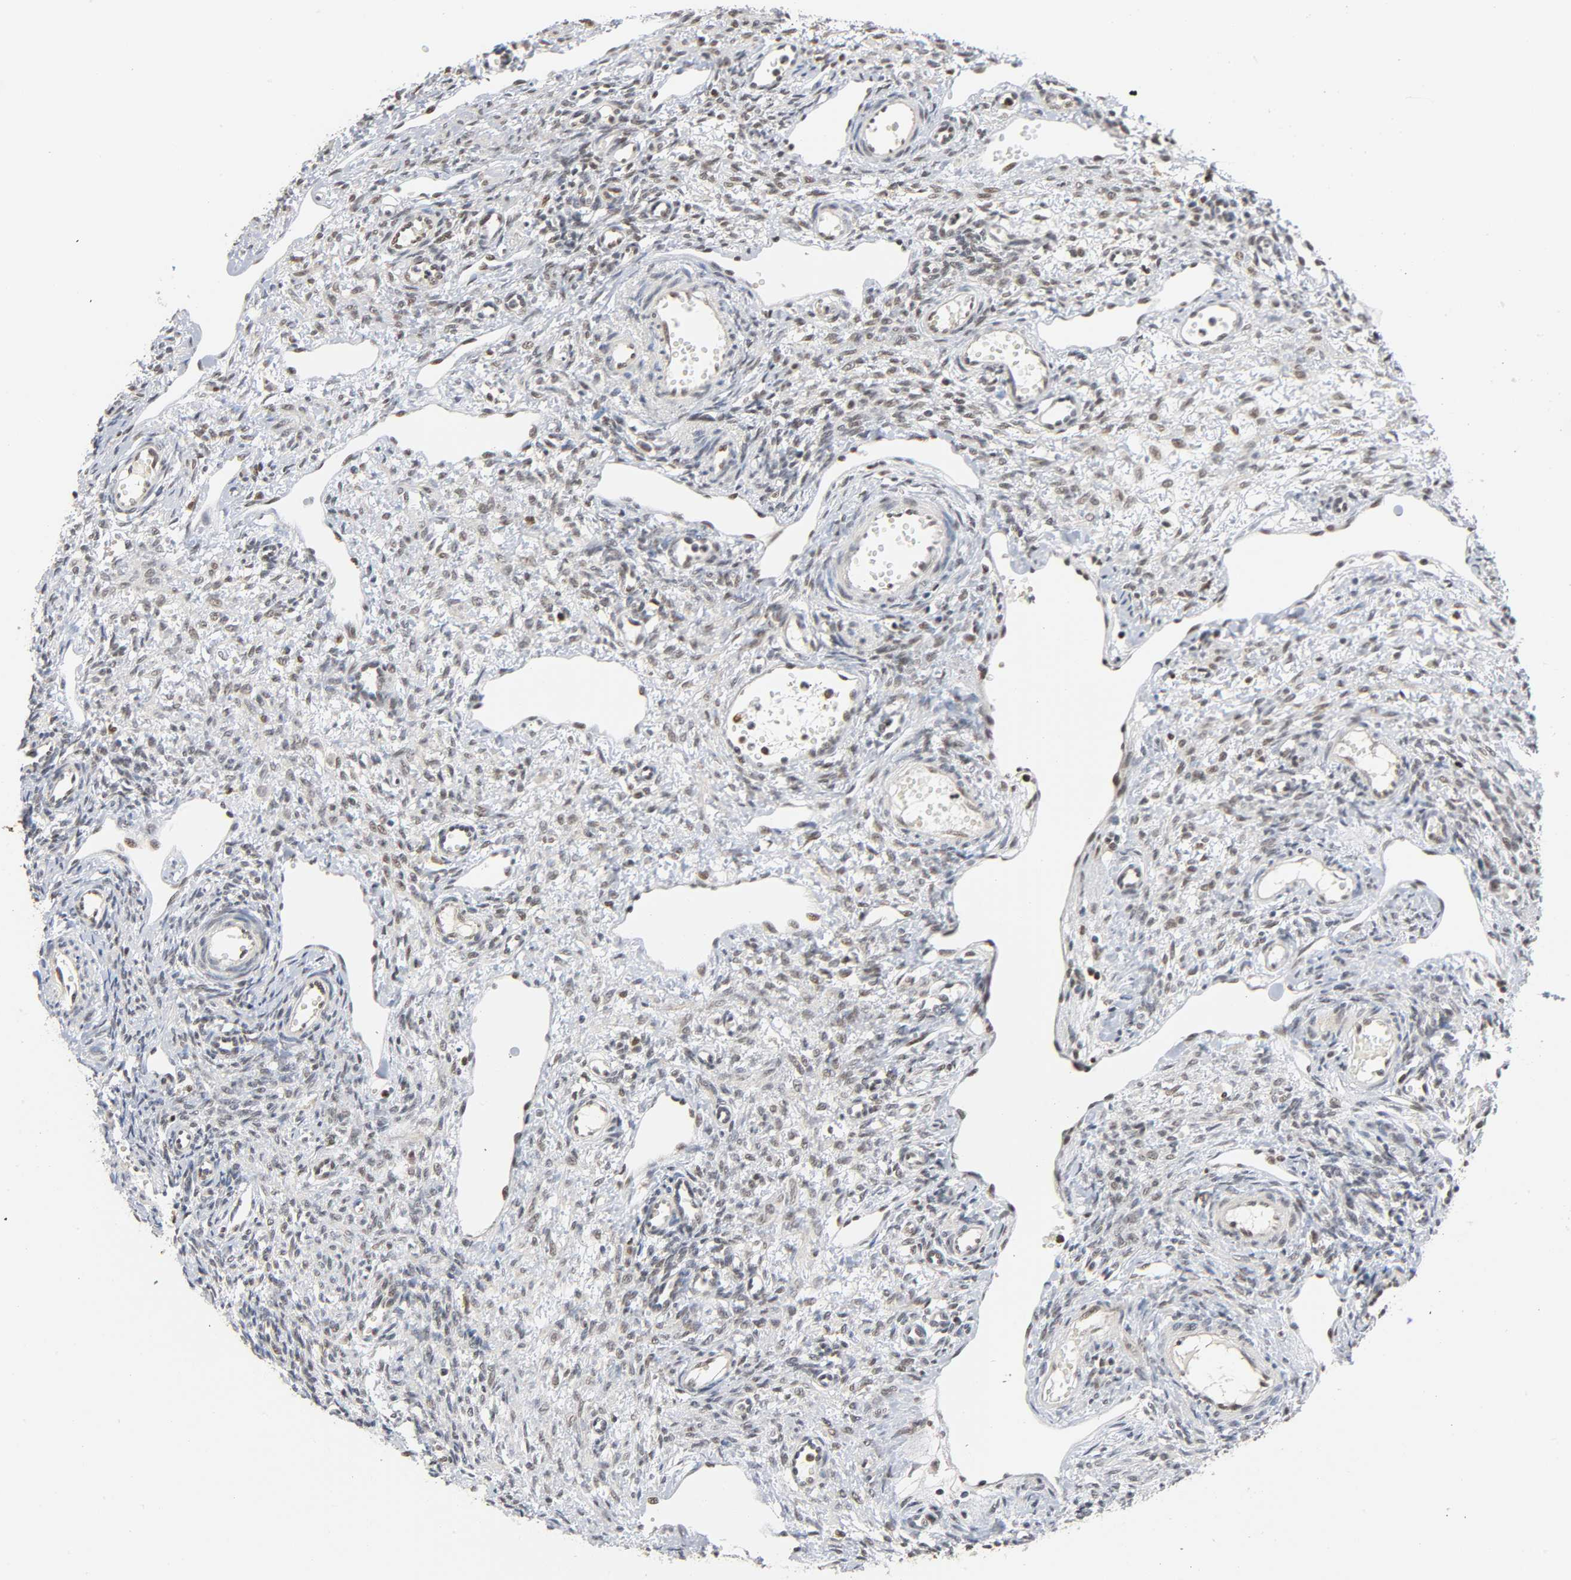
{"staining": {"intensity": "moderate", "quantity": ">75%", "location": "nuclear"}, "tissue": "ovary", "cell_type": "Ovarian stroma cells", "image_type": "normal", "snomed": [{"axis": "morphology", "description": "Normal tissue, NOS"}, {"axis": "topography", "description": "Ovary"}], "caption": "The image demonstrates immunohistochemical staining of benign ovary. There is moderate nuclear positivity is seen in approximately >75% of ovarian stroma cells.", "gene": "KAT2B", "patient": {"sex": "female", "age": 33}}